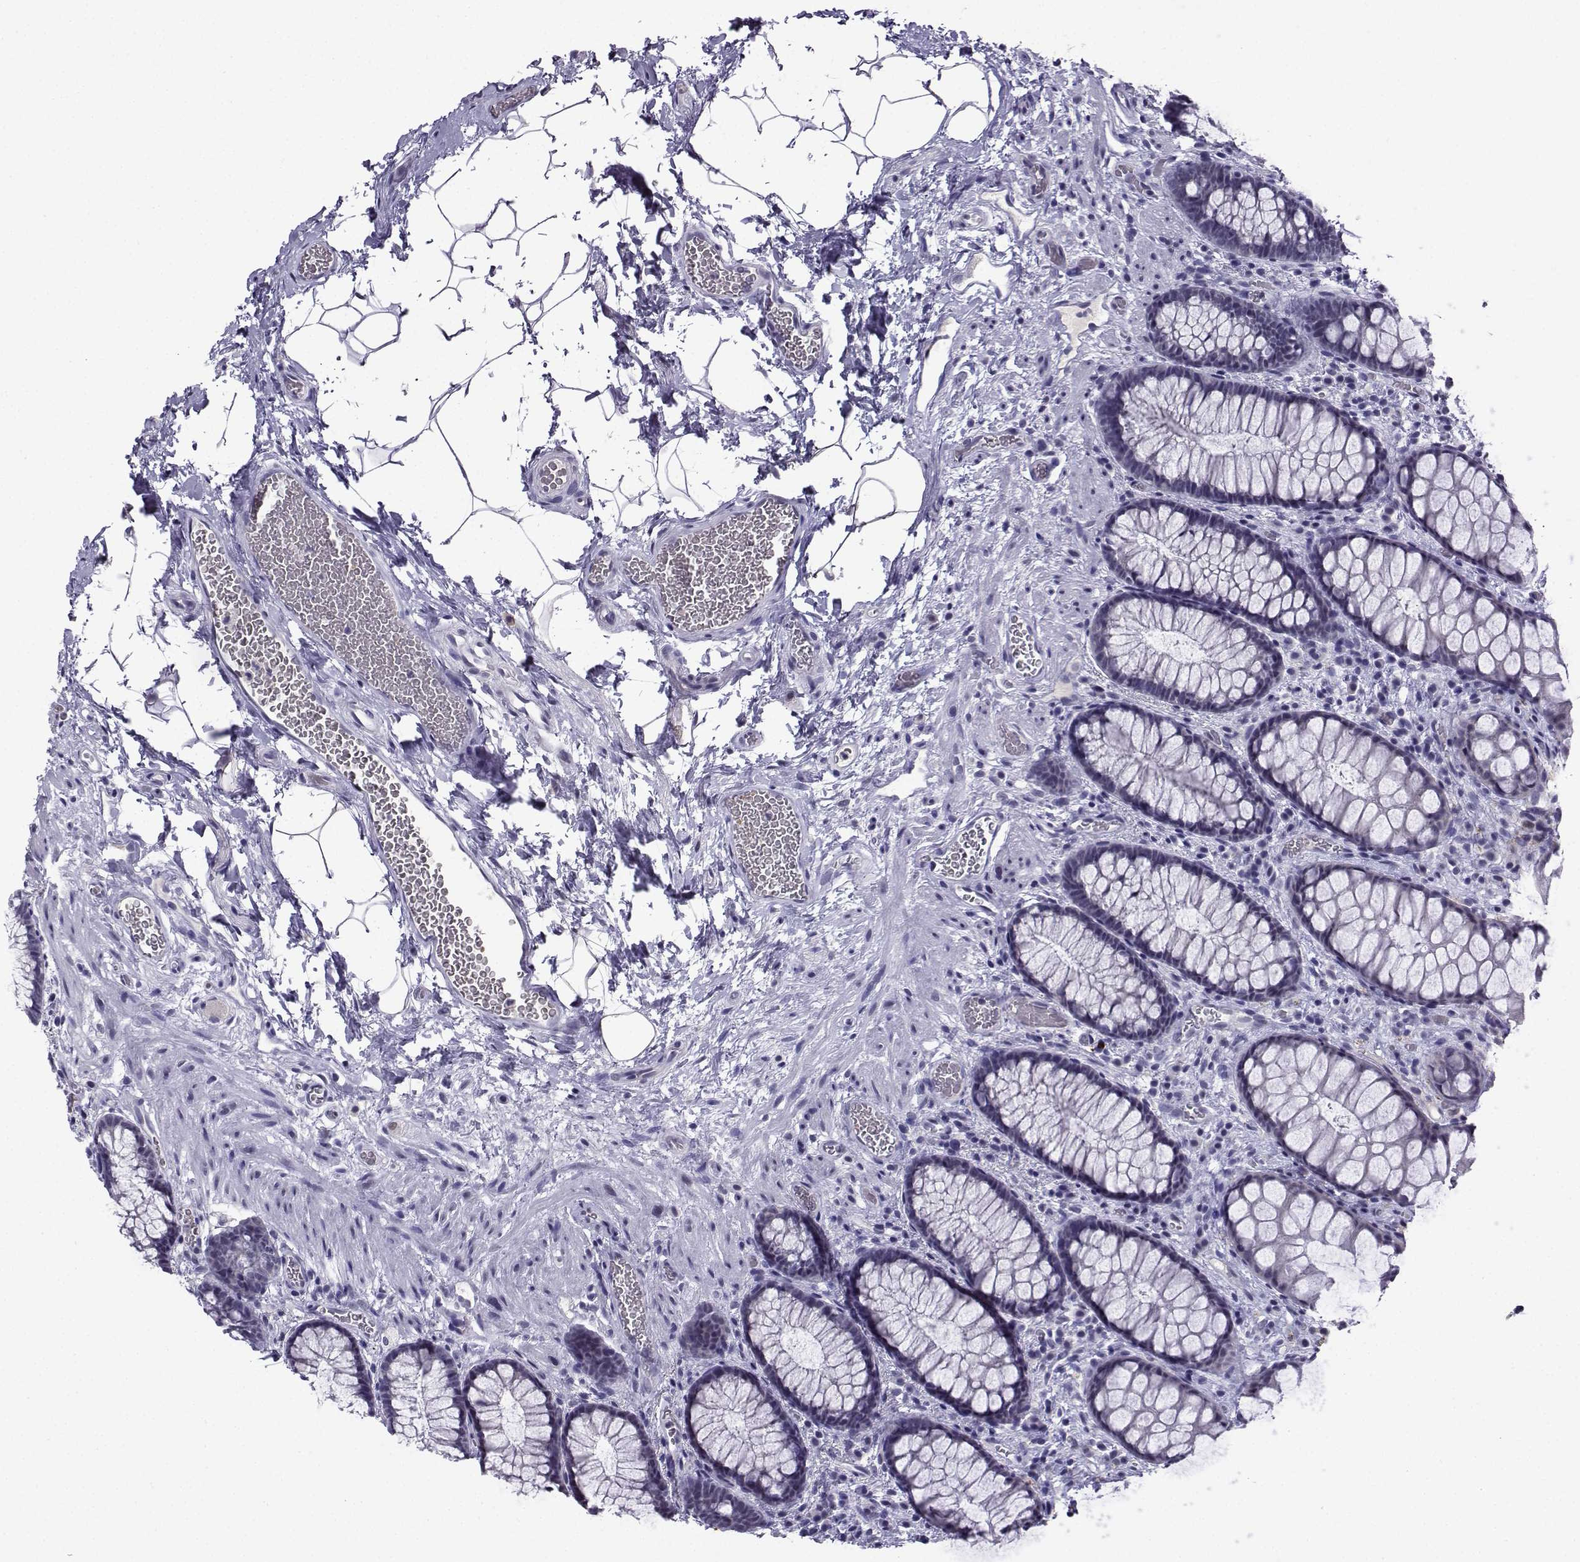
{"staining": {"intensity": "negative", "quantity": "none", "location": "none"}, "tissue": "rectum", "cell_type": "Glandular cells", "image_type": "normal", "snomed": [{"axis": "morphology", "description": "Normal tissue, NOS"}, {"axis": "topography", "description": "Rectum"}], "caption": "DAB immunohistochemical staining of normal rectum exhibits no significant expression in glandular cells.", "gene": "LRFN2", "patient": {"sex": "female", "age": 62}}